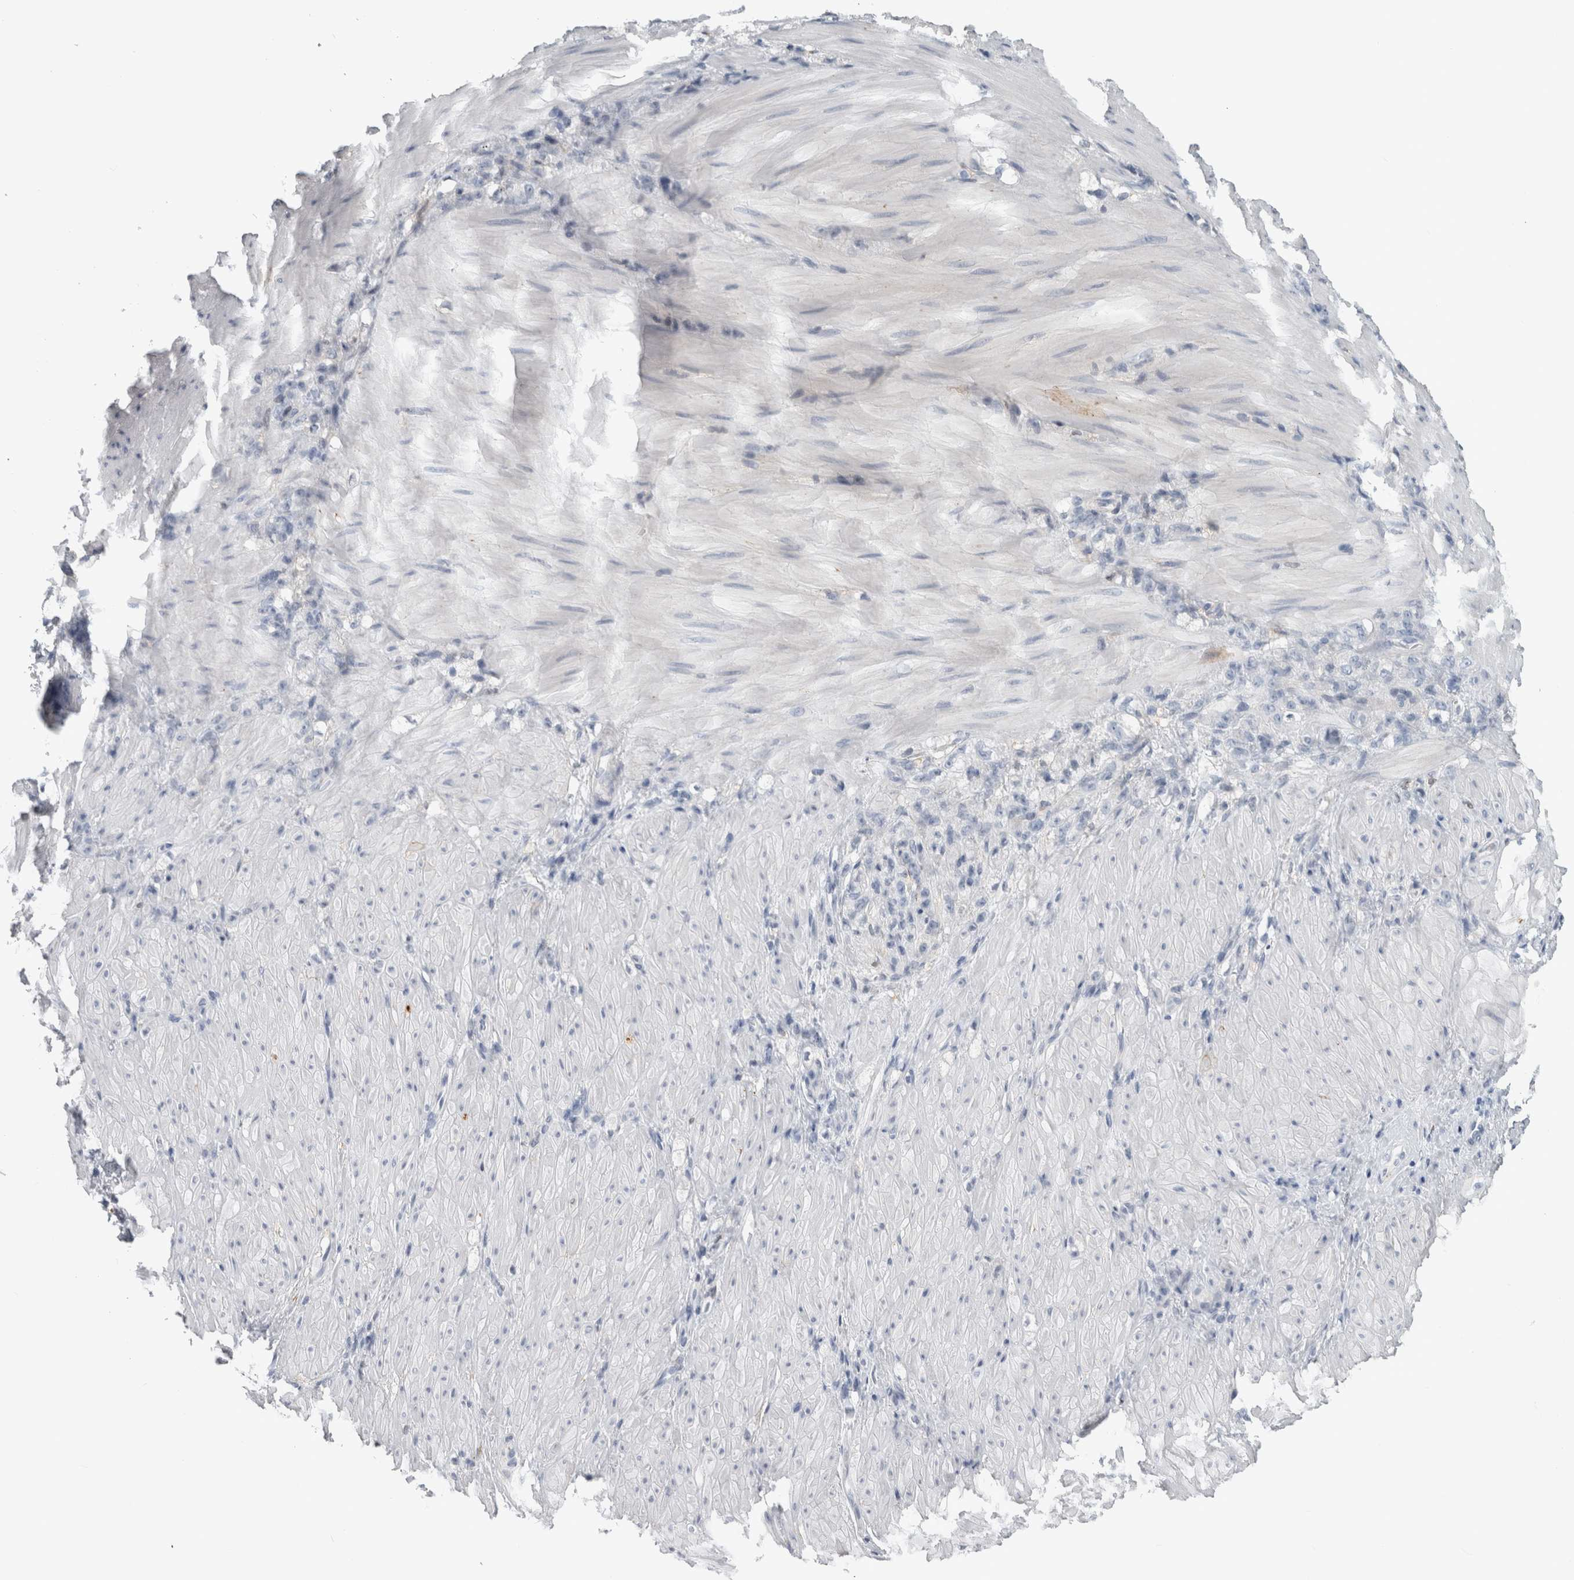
{"staining": {"intensity": "negative", "quantity": "none", "location": "none"}, "tissue": "stomach cancer", "cell_type": "Tumor cells", "image_type": "cancer", "snomed": [{"axis": "morphology", "description": "Normal tissue, NOS"}, {"axis": "morphology", "description": "Adenocarcinoma, NOS"}, {"axis": "topography", "description": "Stomach"}], "caption": "Stomach adenocarcinoma was stained to show a protein in brown. There is no significant expression in tumor cells.", "gene": "DNAJC24", "patient": {"sex": "male", "age": 82}}